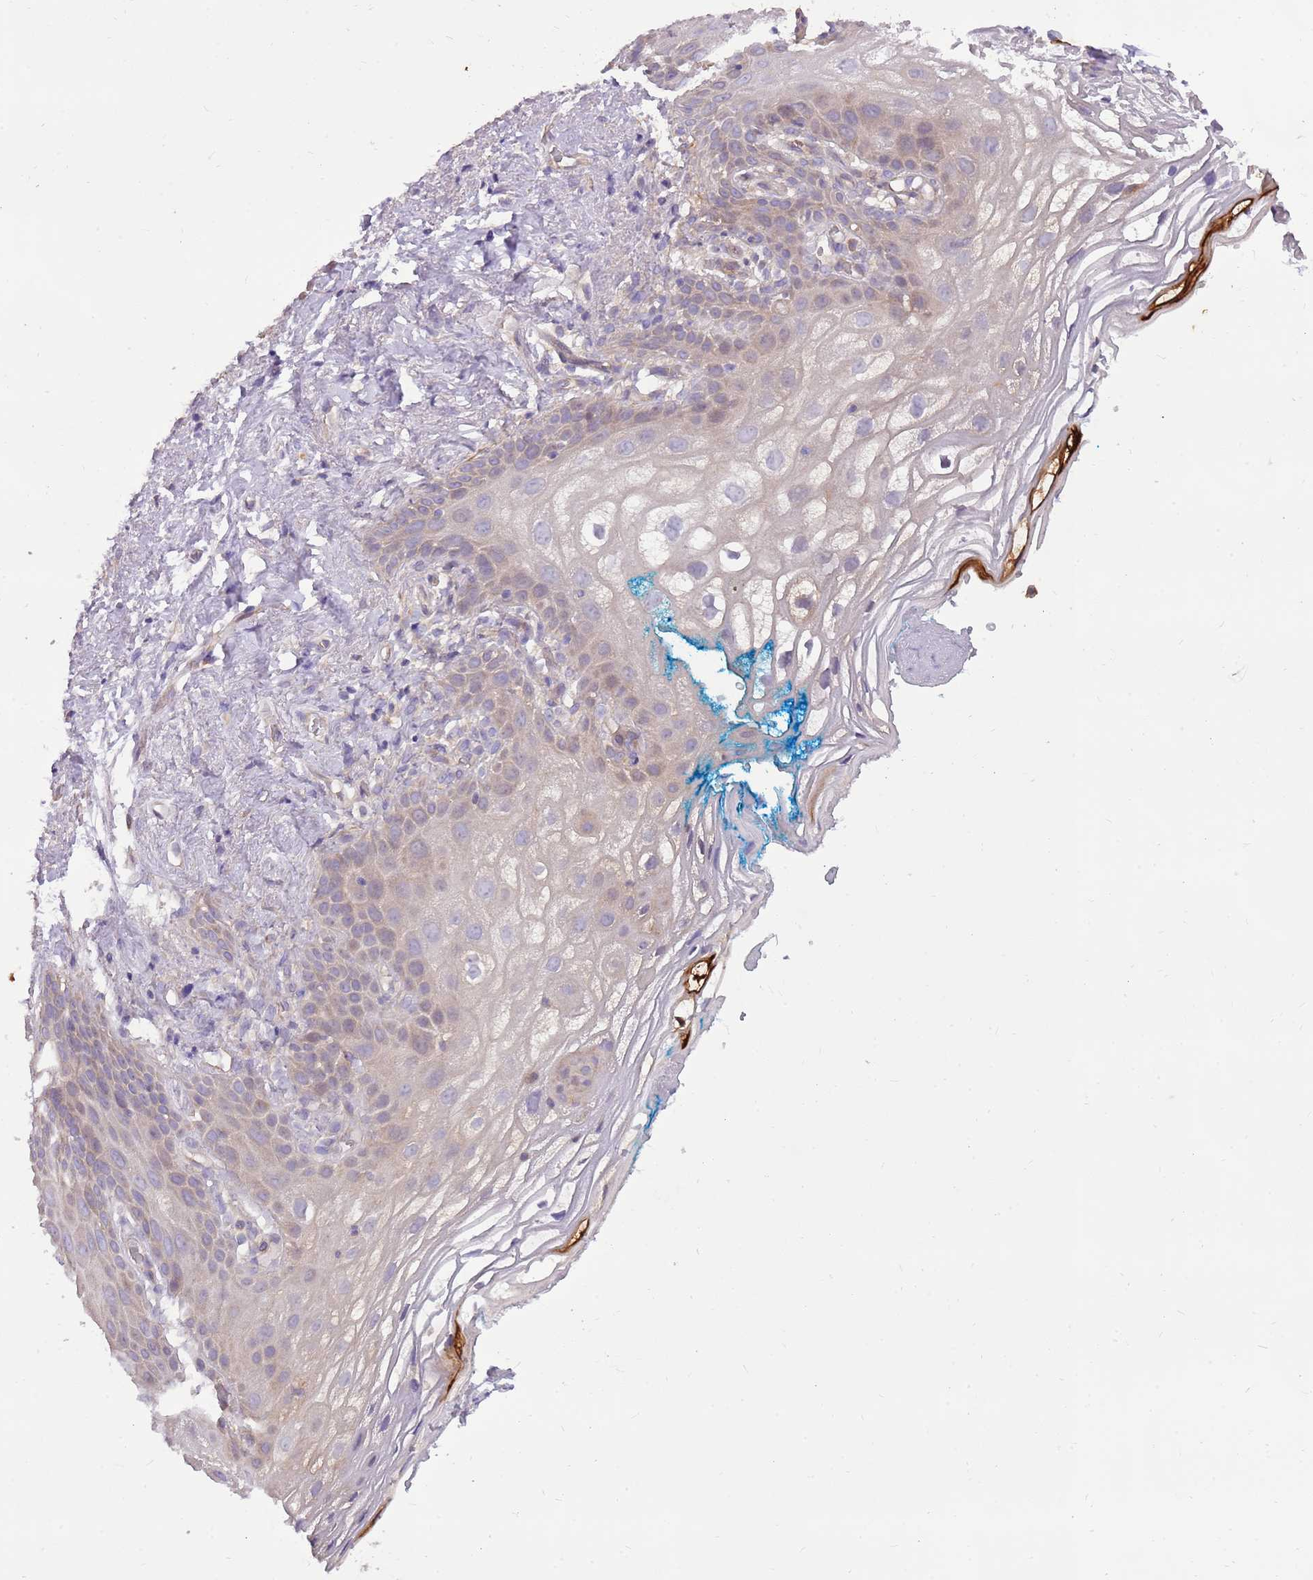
{"staining": {"intensity": "weak", "quantity": "<25%", "location": "cytoplasmic/membranous"}, "tissue": "vagina", "cell_type": "Squamous epithelial cells", "image_type": "normal", "snomed": [{"axis": "morphology", "description": "Normal tissue, NOS"}, {"axis": "topography", "description": "Vagina"}], "caption": "Squamous epithelial cells show no significant expression in benign vagina. (DAB immunohistochemistry (IHC) visualized using brightfield microscopy, high magnification).", "gene": "WASHC4", "patient": {"sex": "female", "age": 68}}